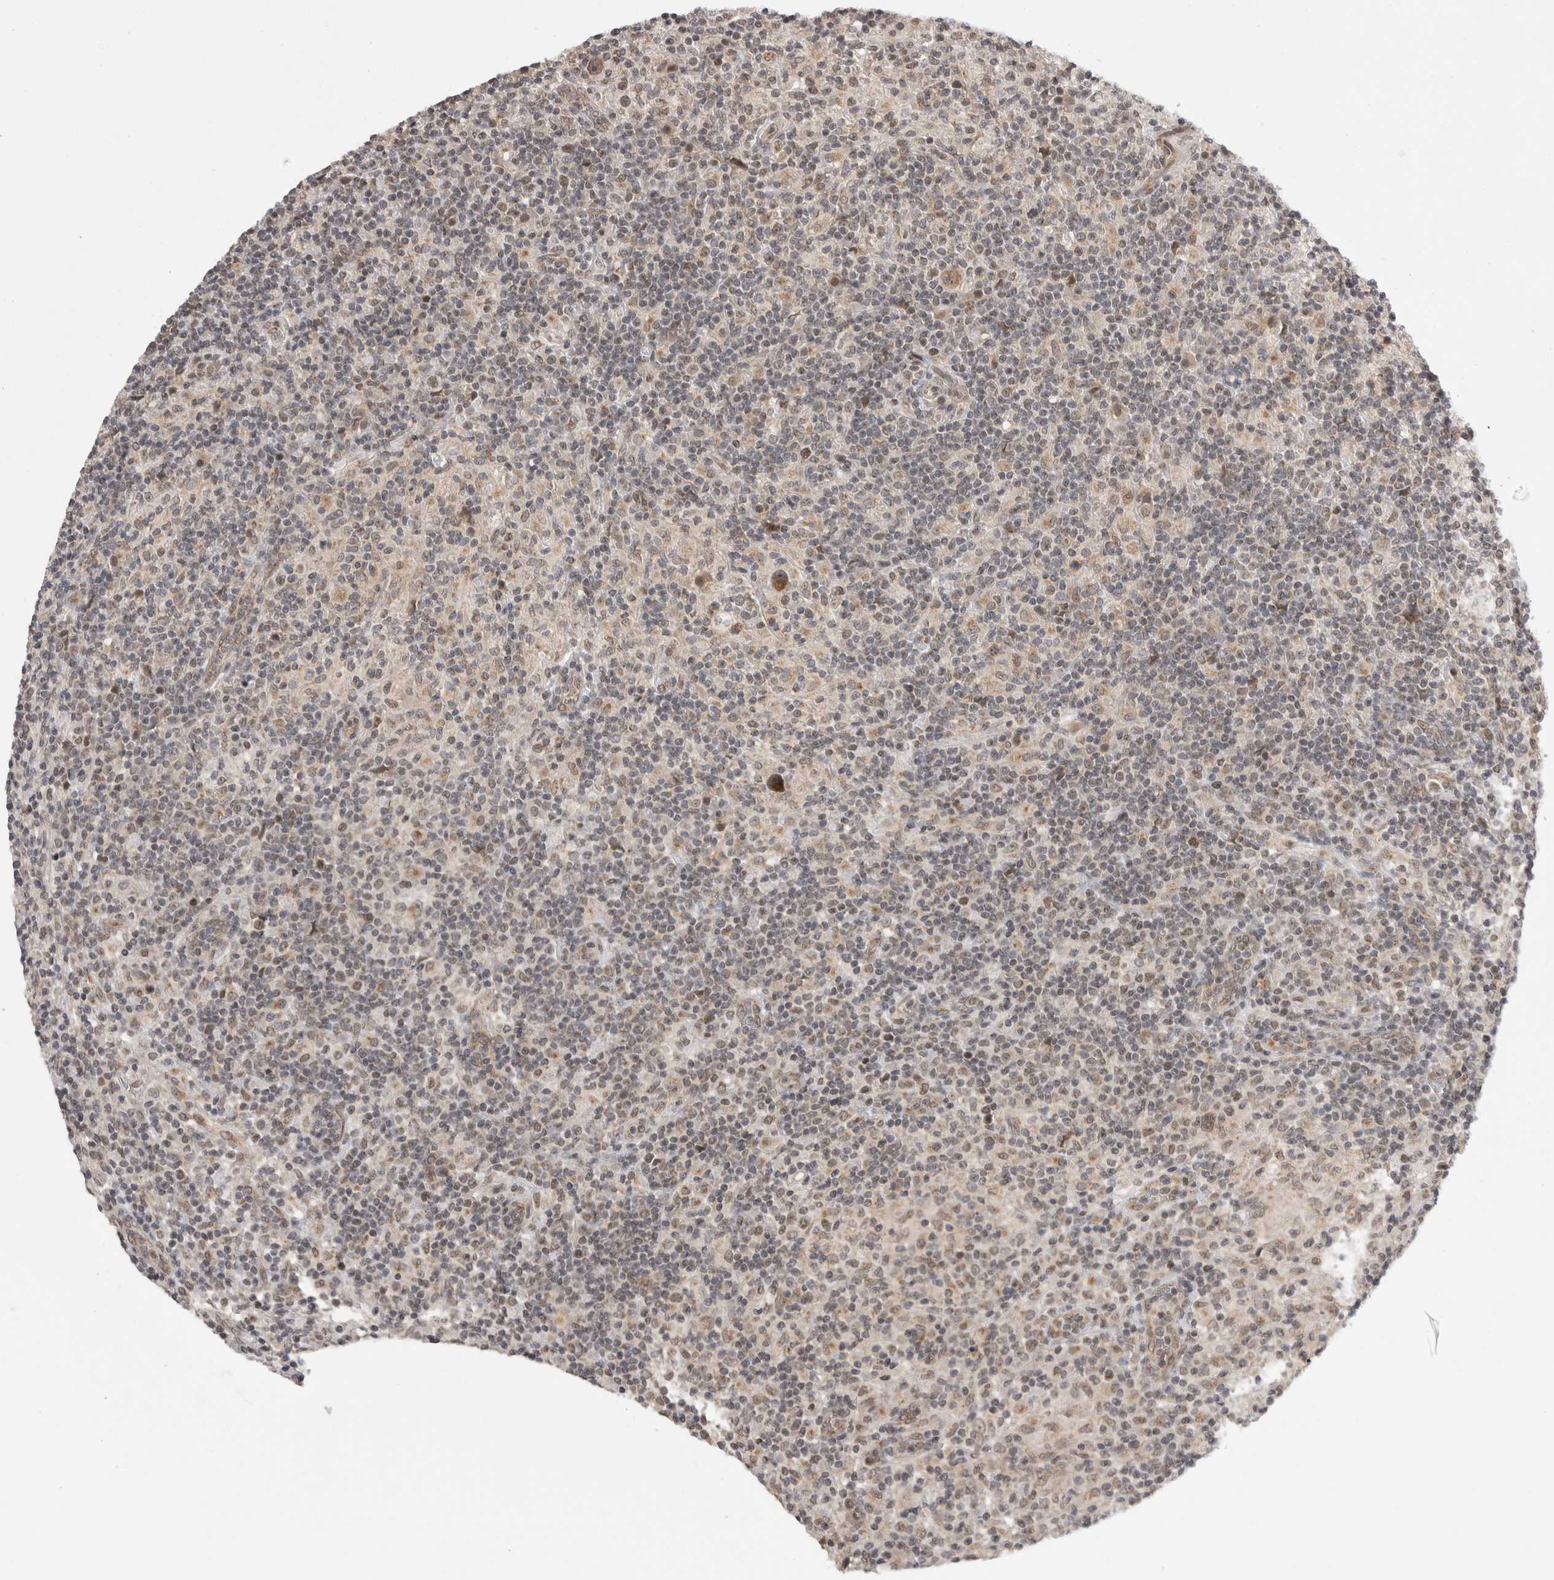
{"staining": {"intensity": "weak", "quantity": ">75%", "location": "cytoplasmic/membranous"}, "tissue": "lymphoma", "cell_type": "Tumor cells", "image_type": "cancer", "snomed": [{"axis": "morphology", "description": "Hodgkin's disease, NOS"}, {"axis": "topography", "description": "Lymph node"}], "caption": "IHC micrograph of Hodgkin's disease stained for a protein (brown), which demonstrates low levels of weak cytoplasmic/membranous positivity in approximately >75% of tumor cells.", "gene": "TMEM65", "patient": {"sex": "male", "age": 70}}